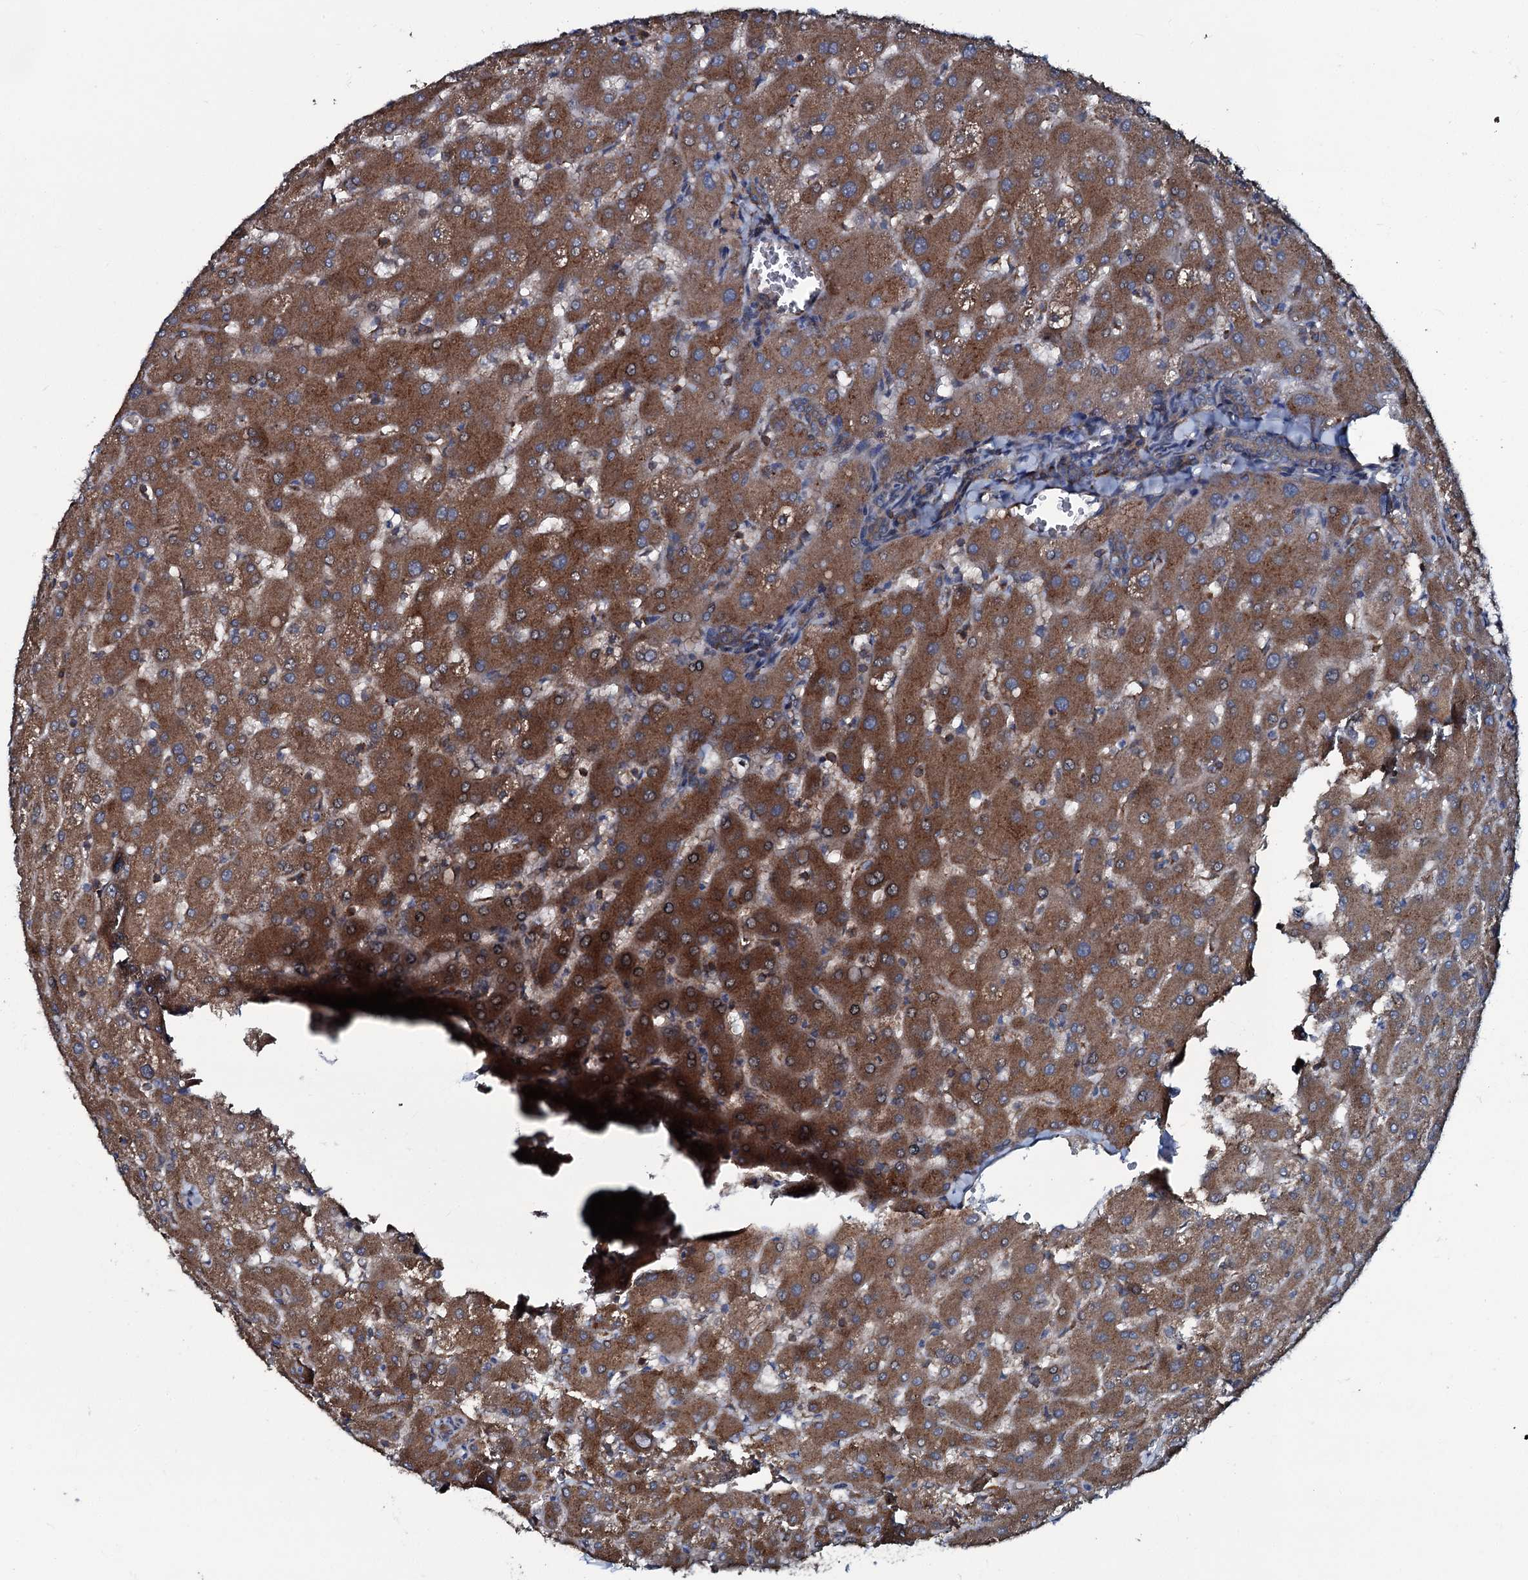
{"staining": {"intensity": "moderate", "quantity": ">75%", "location": "cytoplasmic/membranous"}, "tissue": "liver", "cell_type": "Cholangiocytes", "image_type": "normal", "snomed": [{"axis": "morphology", "description": "Normal tissue, NOS"}, {"axis": "topography", "description": "Liver"}], "caption": "Cholangiocytes display moderate cytoplasmic/membranous positivity in about >75% of cells in unremarkable liver.", "gene": "USPL1", "patient": {"sex": "female", "age": 63}}